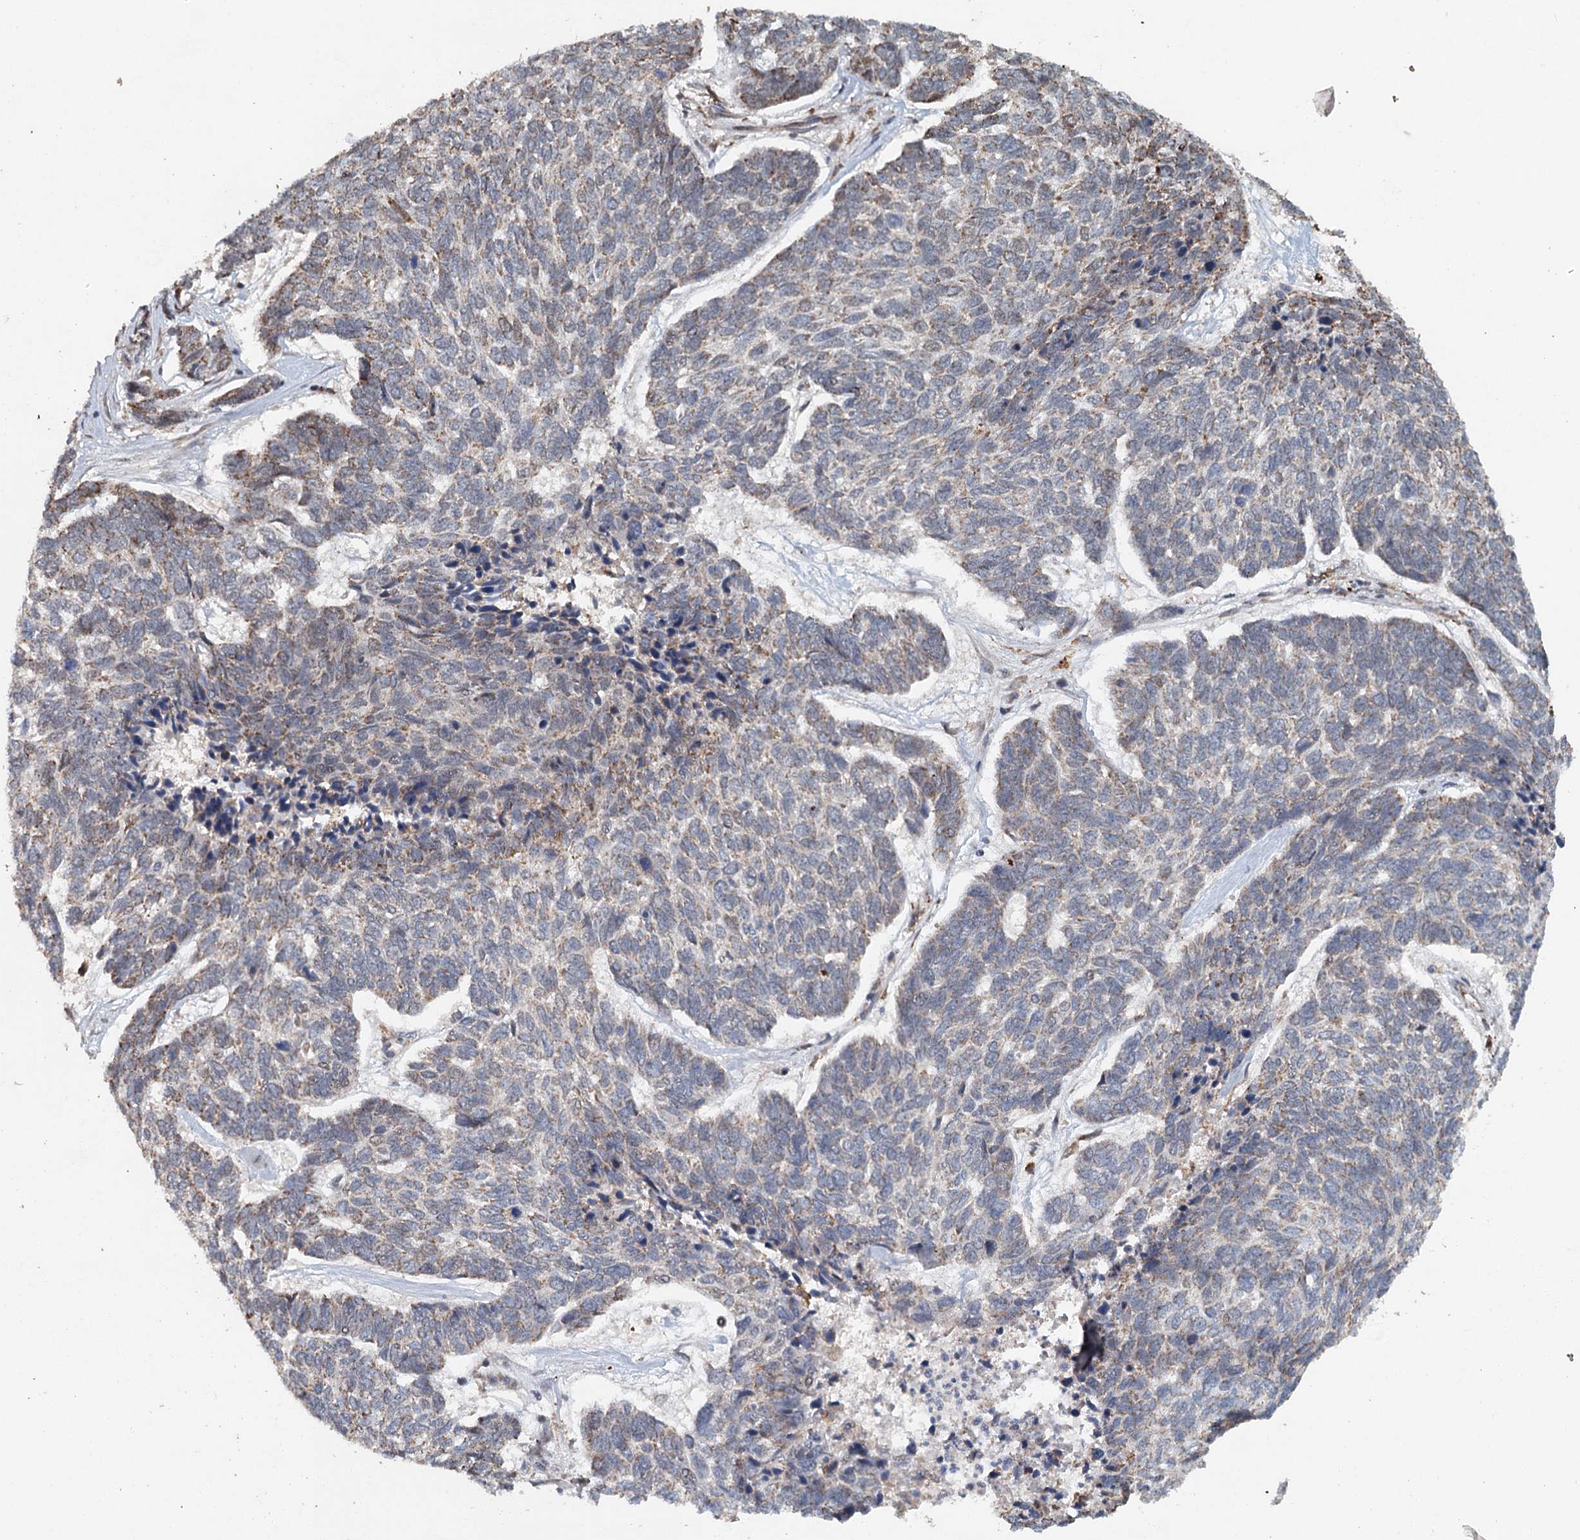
{"staining": {"intensity": "weak", "quantity": "25%-75%", "location": "cytoplasmic/membranous"}, "tissue": "skin cancer", "cell_type": "Tumor cells", "image_type": "cancer", "snomed": [{"axis": "morphology", "description": "Basal cell carcinoma"}, {"axis": "topography", "description": "Skin"}], "caption": "Immunohistochemical staining of skin cancer (basal cell carcinoma) shows low levels of weak cytoplasmic/membranous expression in approximately 25%-75% of tumor cells. (DAB IHC with brightfield microscopy, high magnification).", "gene": "SRPX2", "patient": {"sex": "female", "age": 65}}